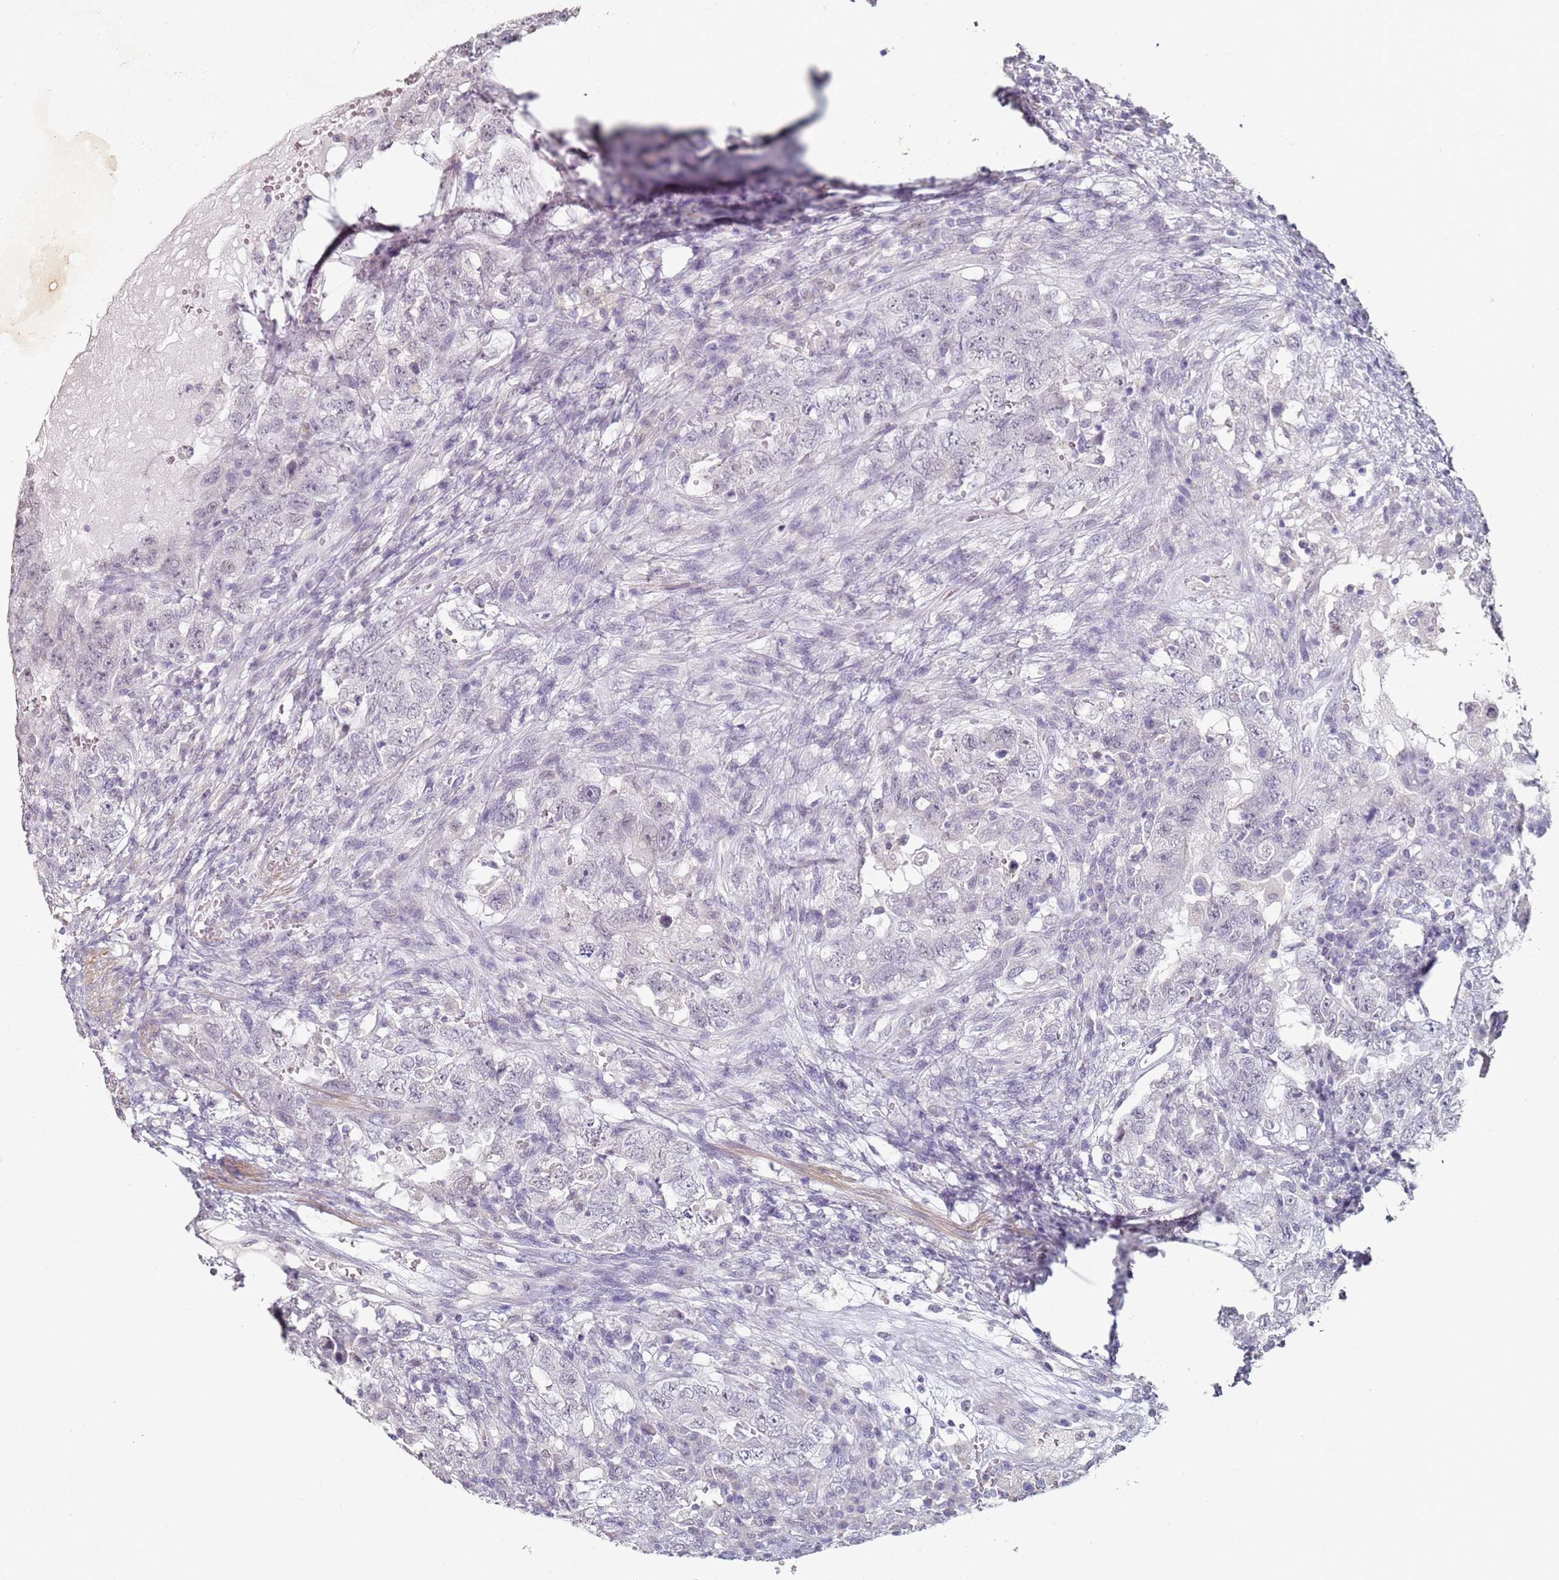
{"staining": {"intensity": "negative", "quantity": "none", "location": "none"}, "tissue": "testis cancer", "cell_type": "Tumor cells", "image_type": "cancer", "snomed": [{"axis": "morphology", "description": "Carcinoma, Embryonal, NOS"}, {"axis": "topography", "description": "Testis"}], "caption": "Testis embryonal carcinoma was stained to show a protein in brown. There is no significant staining in tumor cells.", "gene": "DNAH11", "patient": {"sex": "male", "age": 26}}